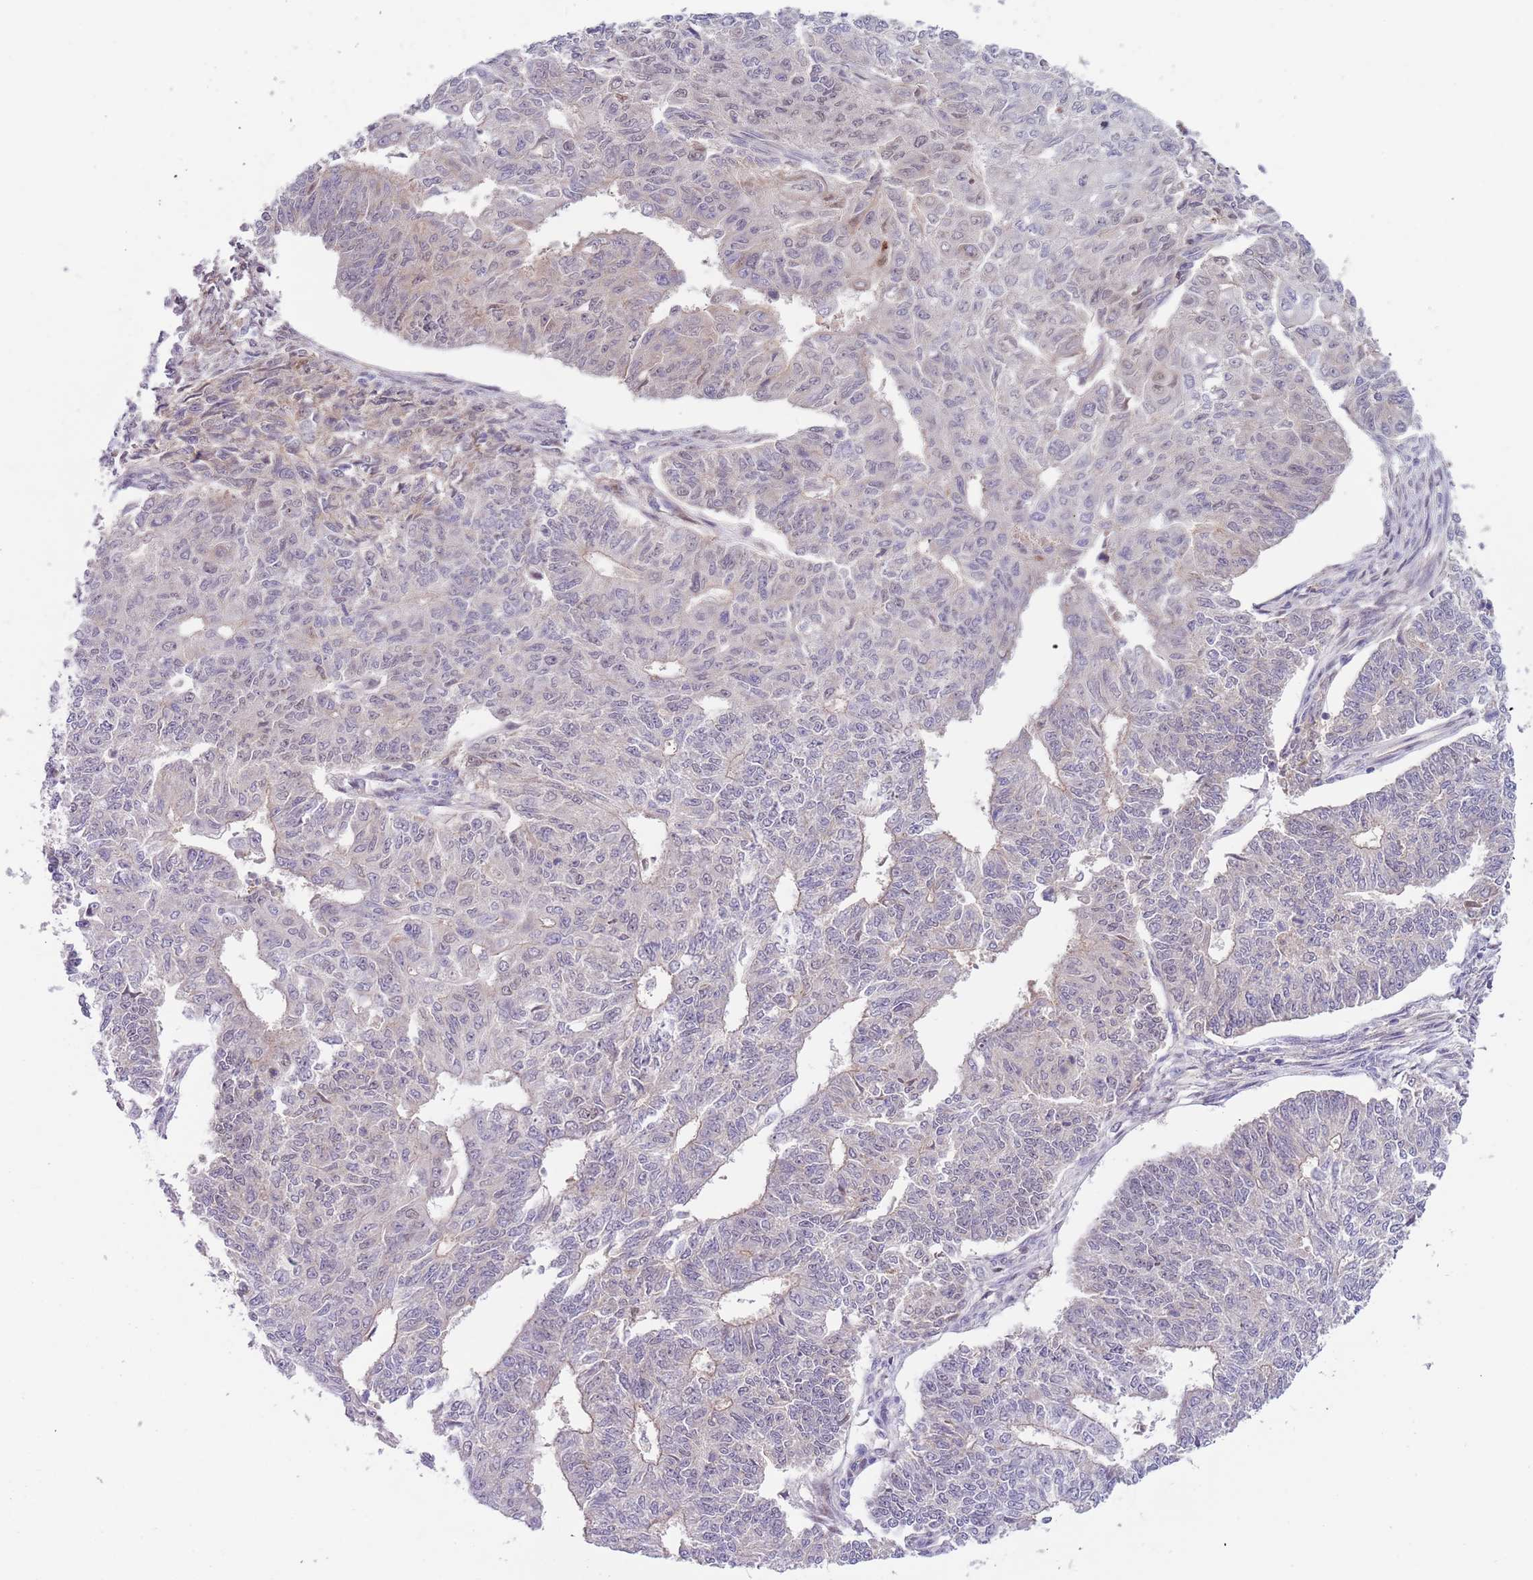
{"staining": {"intensity": "negative", "quantity": "none", "location": "none"}, "tissue": "endometrial cancer", "cell_type": "Tumor cells", "image_type": "cancer", "snomed": [{"axis": "morphology", "description": "Adenocarcinoma, NOS"}, {"axis": "topography", "description": "Endometrium"}], "caption": "This is an immunohistochemistry (IHC) micrograph of human endometrial adenocarcinoma. There is no expression in tumor cells.", "gene": "RMND5B", "patient": {"sex": "female", "age": 32}}